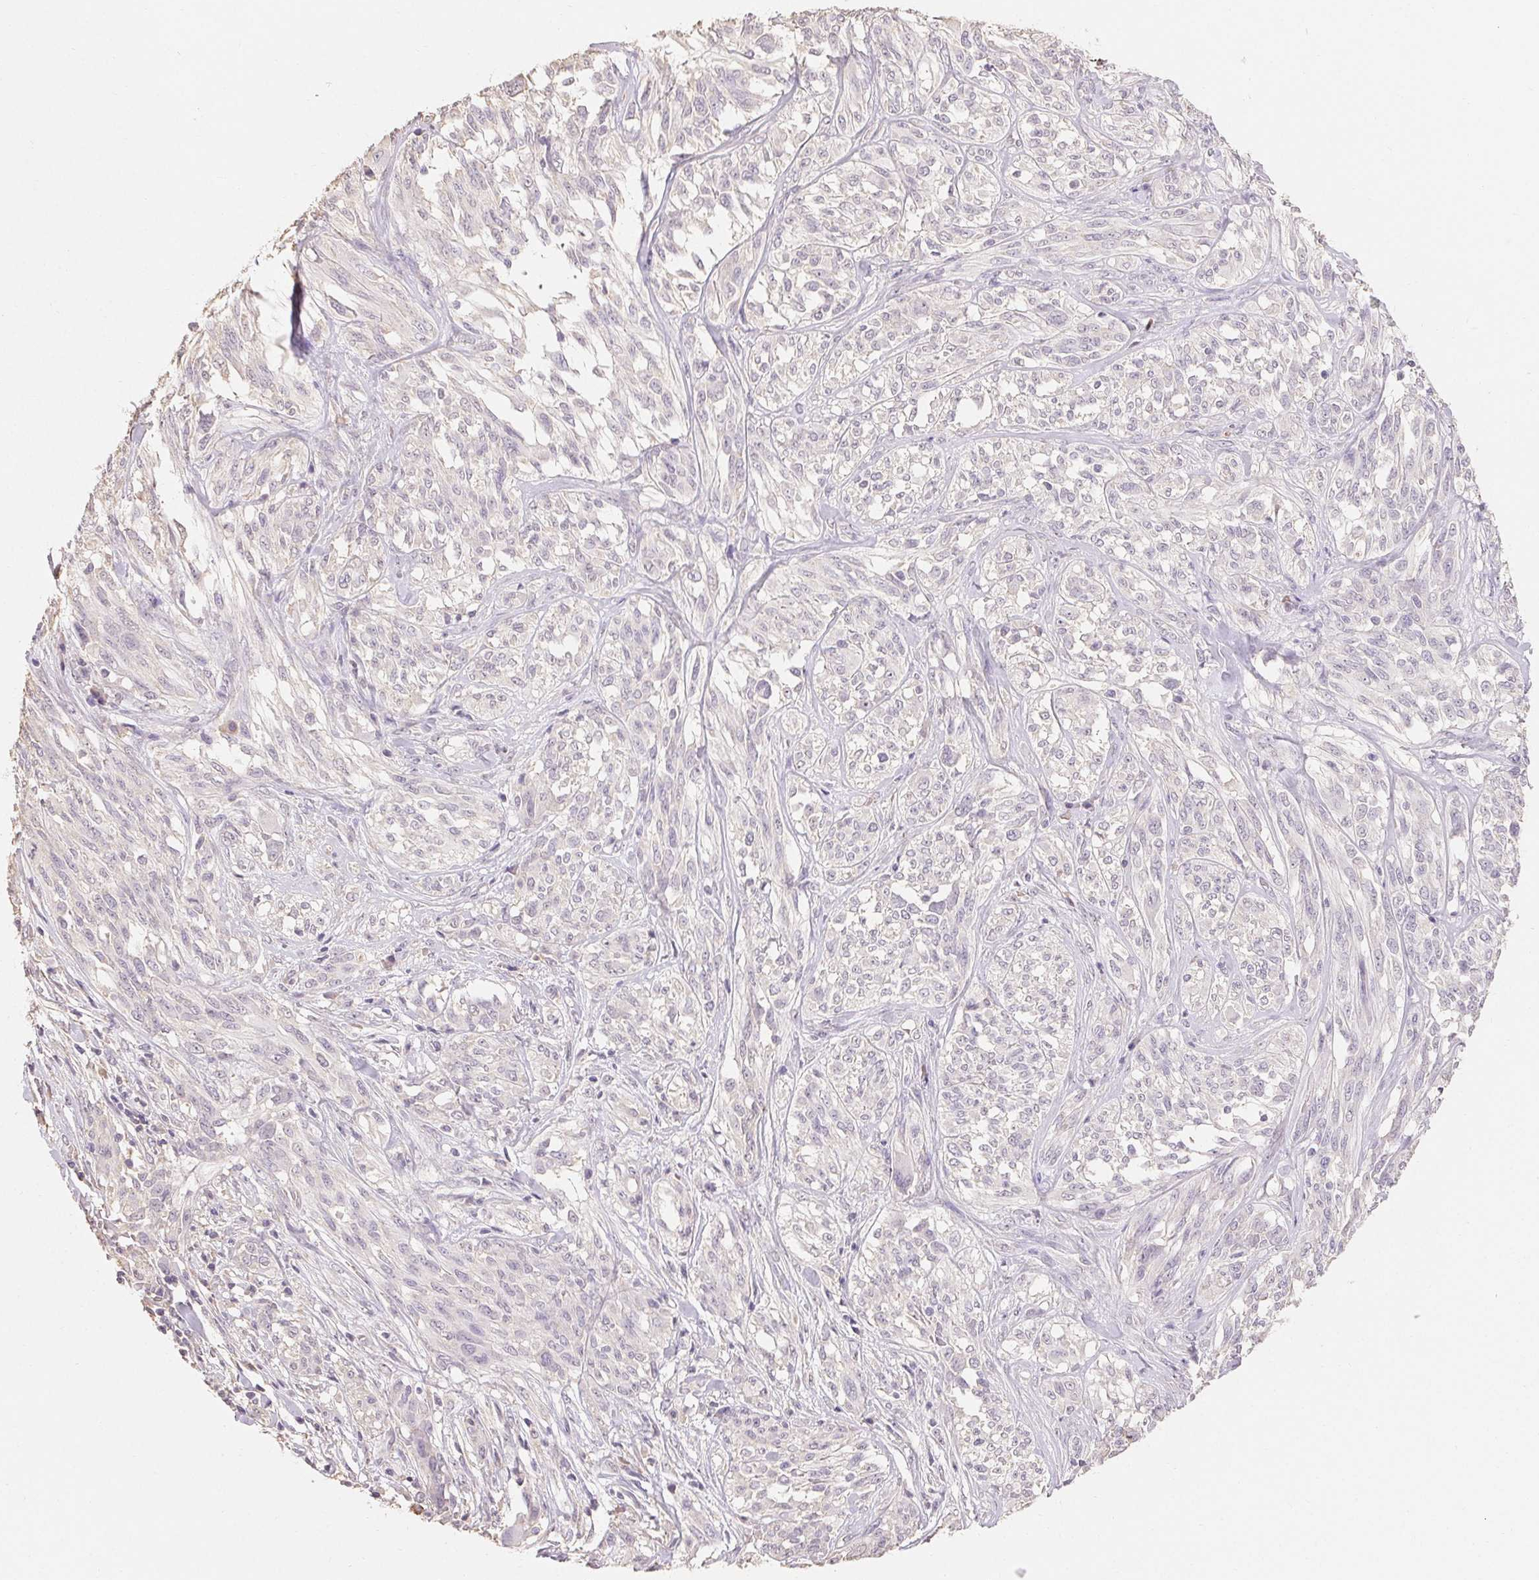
{"staining": {"intensity": "negative", "quantity": "none", "location": "none"}, "tissue": "melanoma", "cell_type": "Tumor cells", "image_type": "cancer", "snomed": [{"axis": "morphology", "description": "Malignant melanoma, NOS"}, {"axis": "topography", "description": "Skin"}], "caption": "Immunohistochemistry photomicrograph of neoplastic tissue: human malignant melanoma stained with DAB (3,3'-diaminobenzidine) exhibits no significant protein staining in tumor cells.", "gene": "MAP7D2", "patient": {"sex": "female", "age": 91}}